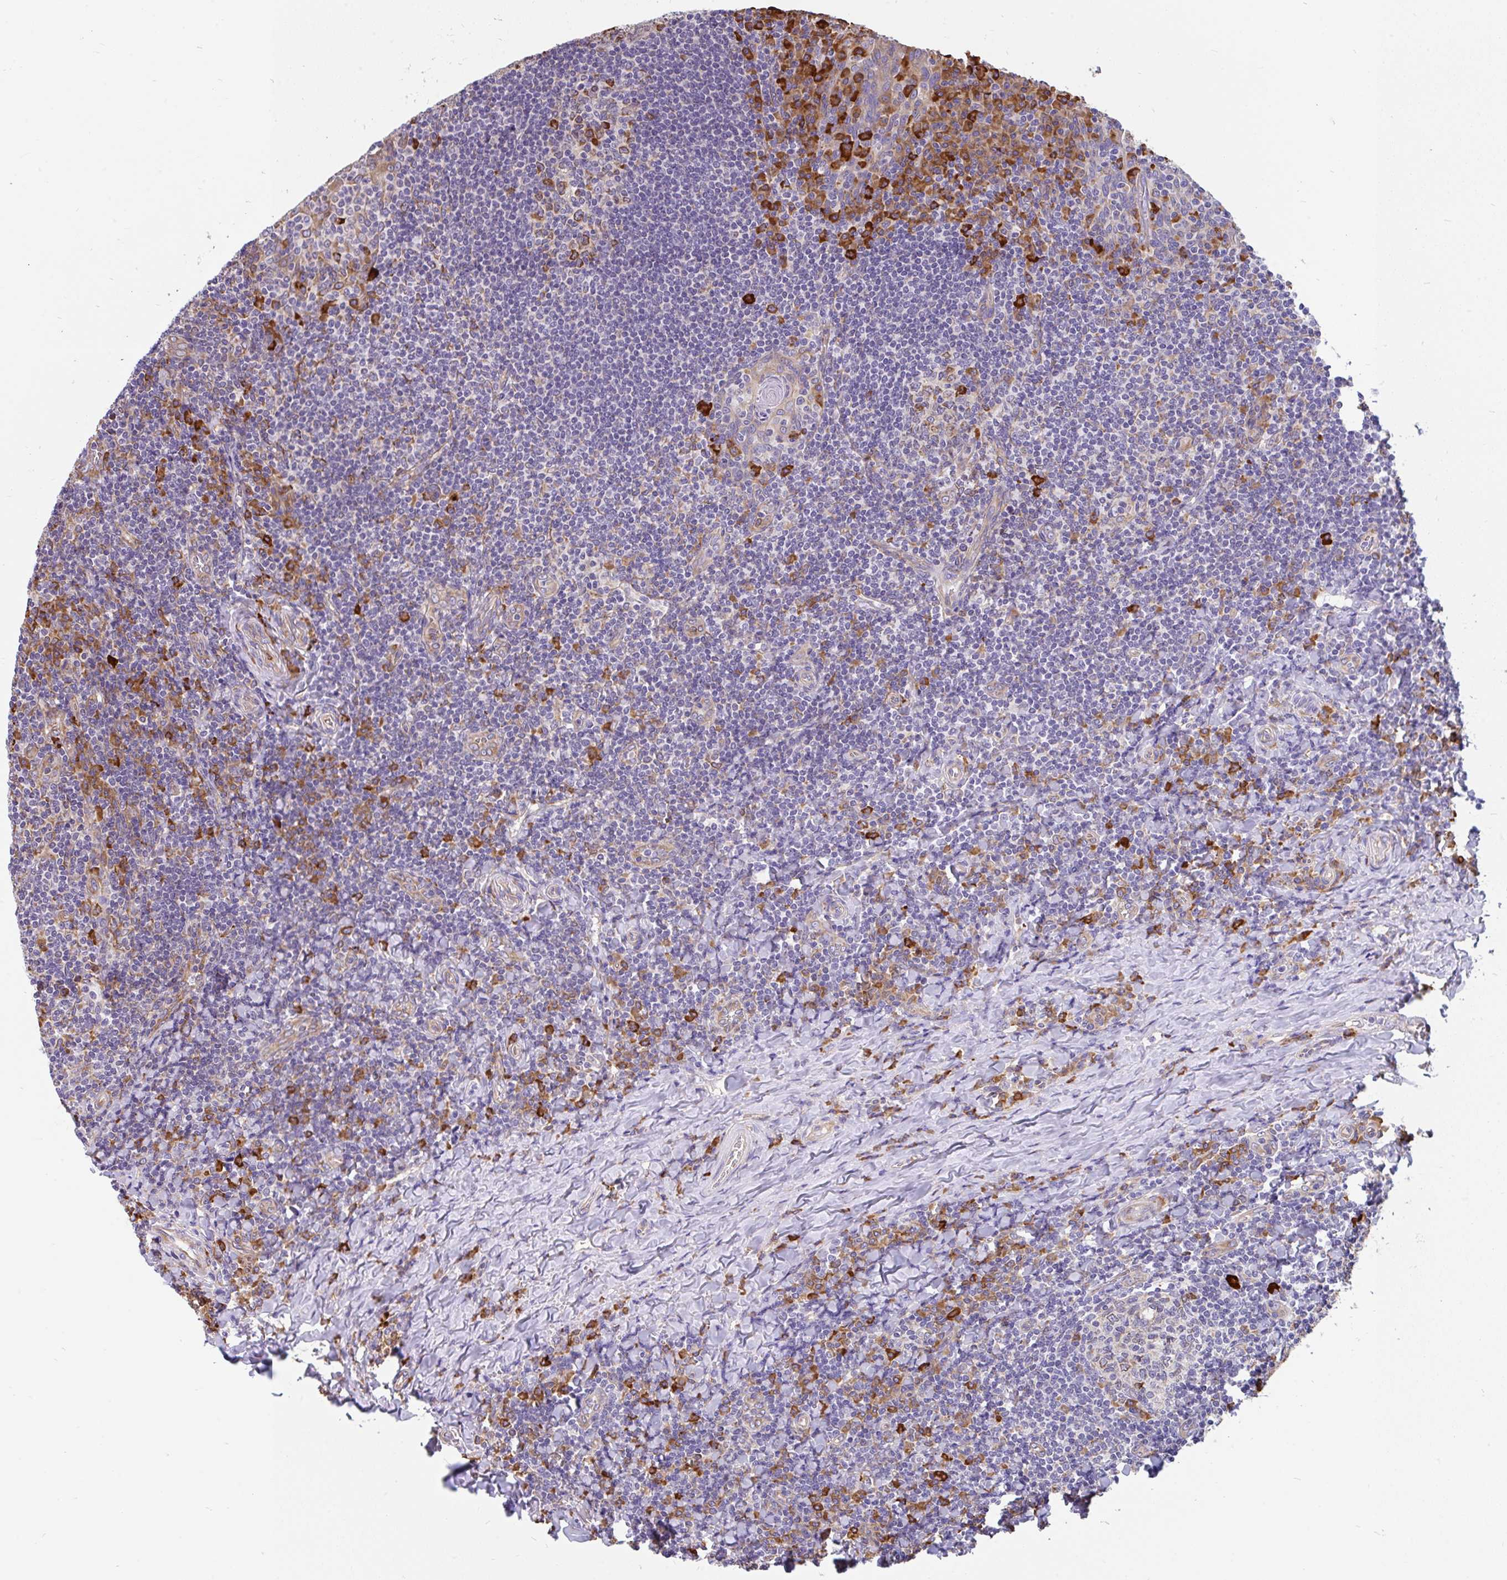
{"staining": {"intensity": "moderate", "quantity": "<25%", "location": "cytoplasmic/membranous"}, "tissue": "tonsil", "cell_type": "Germinal center cells", "image_type": "normal", "snomed": [{"axis": "morphology", "description": "Normal tissue, NOS"}, {"axis": "topography", "description": "Tonsil"}], "caption": "Immunohistochemical staining of normal human tonsil demonstrates <25% levels of moderate cytoplasmic/membranous protein positivity in approximately <25% of germinal center cells. The protein of interest is stained brown, and the nuclei are stained in blue (DAB IHC with brightfield microscopy, high magnification).", "gene": "EML5", "patient": {"sex": "male", "age": 17}}